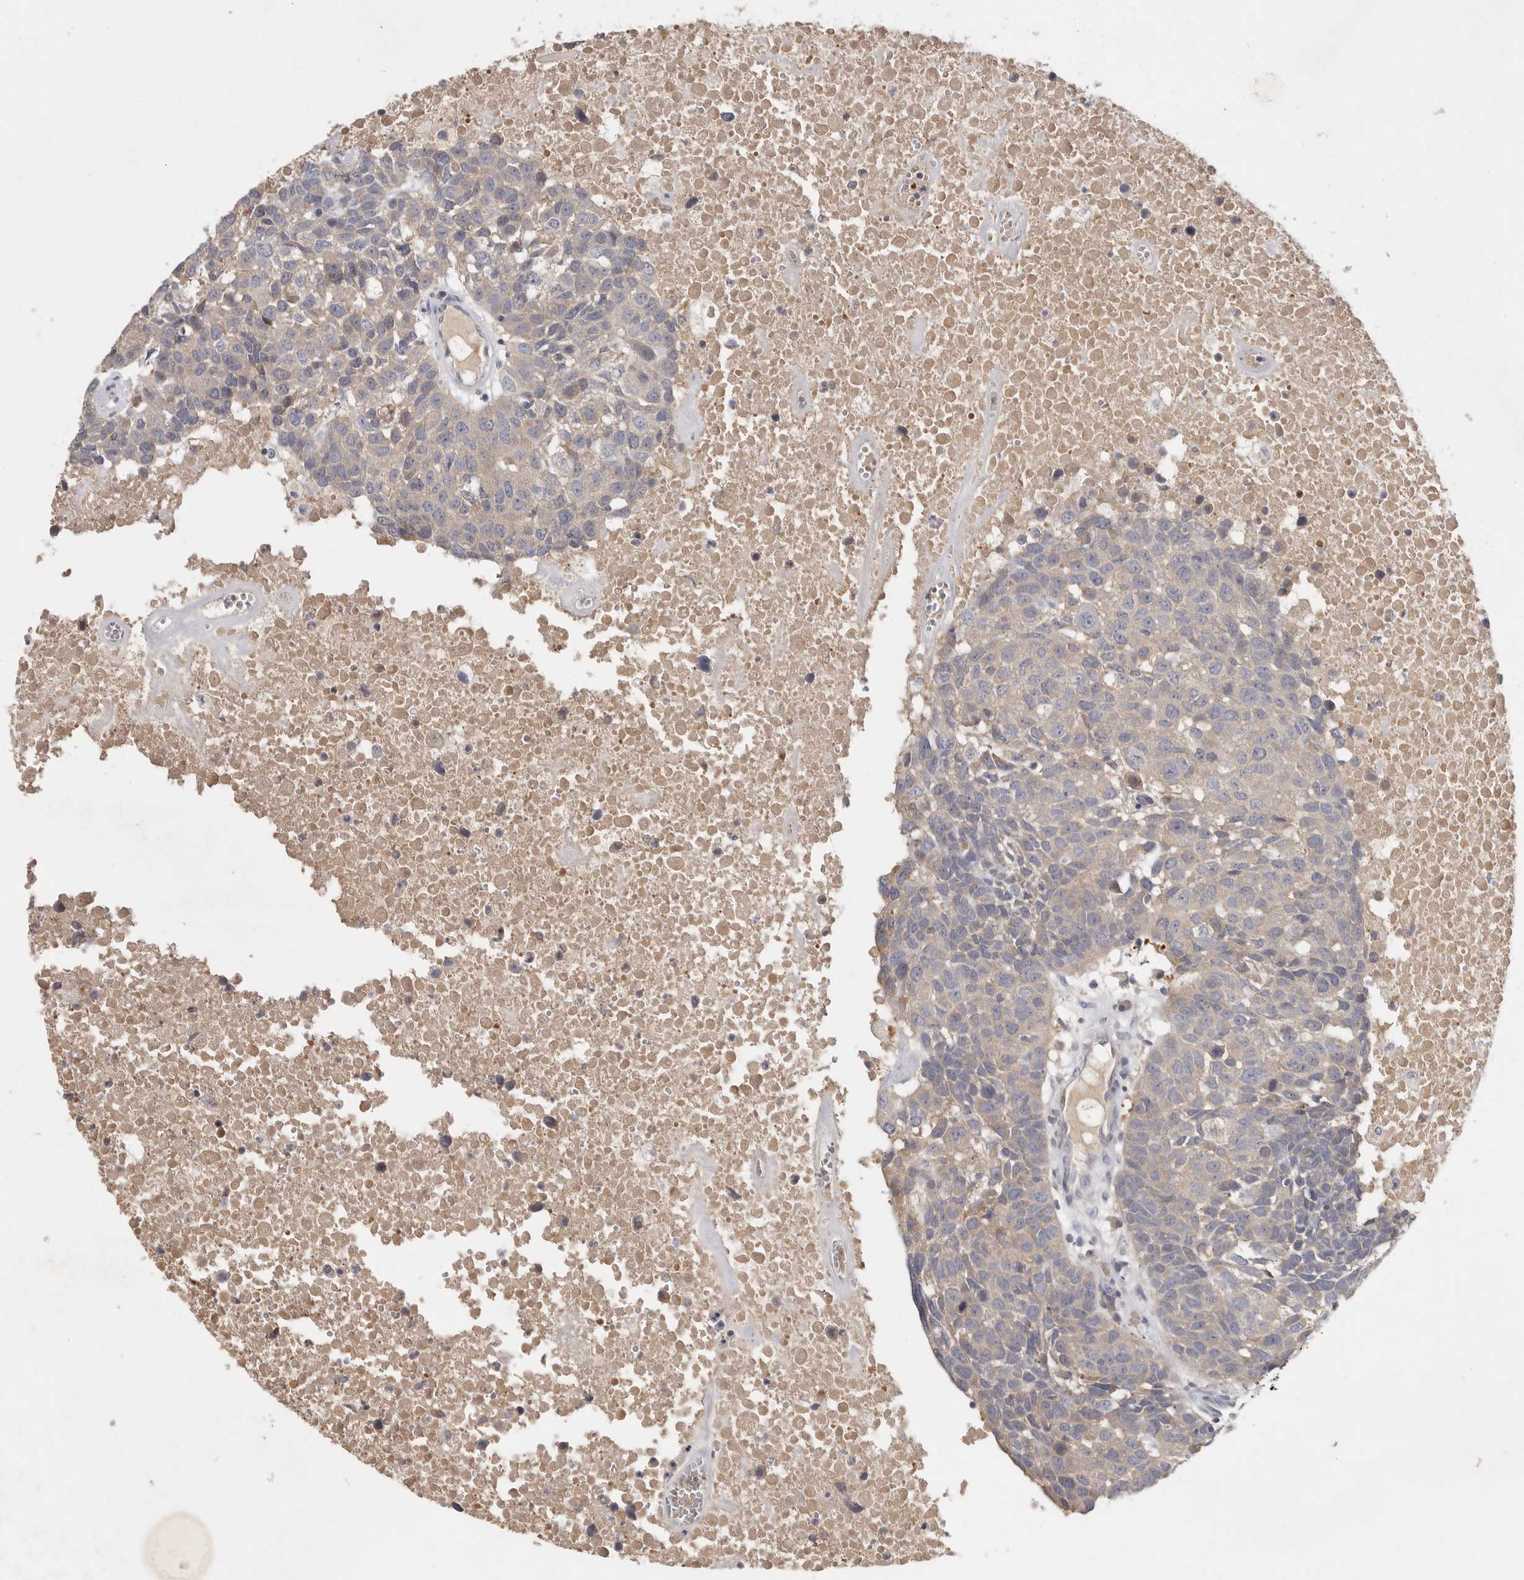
{"staining": {"intensity": "weak", "quantity": "<25%", "location": "cytoplasmic/membranous"}, "tissue": "head and neck cancer", "cell_type": "Tumor cells", "image_type": "cancer", "snomed": [{"axis": "morphology", "description": "Squamous cell carcinoma, NOS"}, {"axis": "topography", "description": "Head-Neck"}], "caption": "A photomicrograph of human head and neck cancer (squamous cell carcinoma) is negative for staining in tumor cells.", "gene": "CFAP298", "patient": {"sex": "male", "age": 66}}